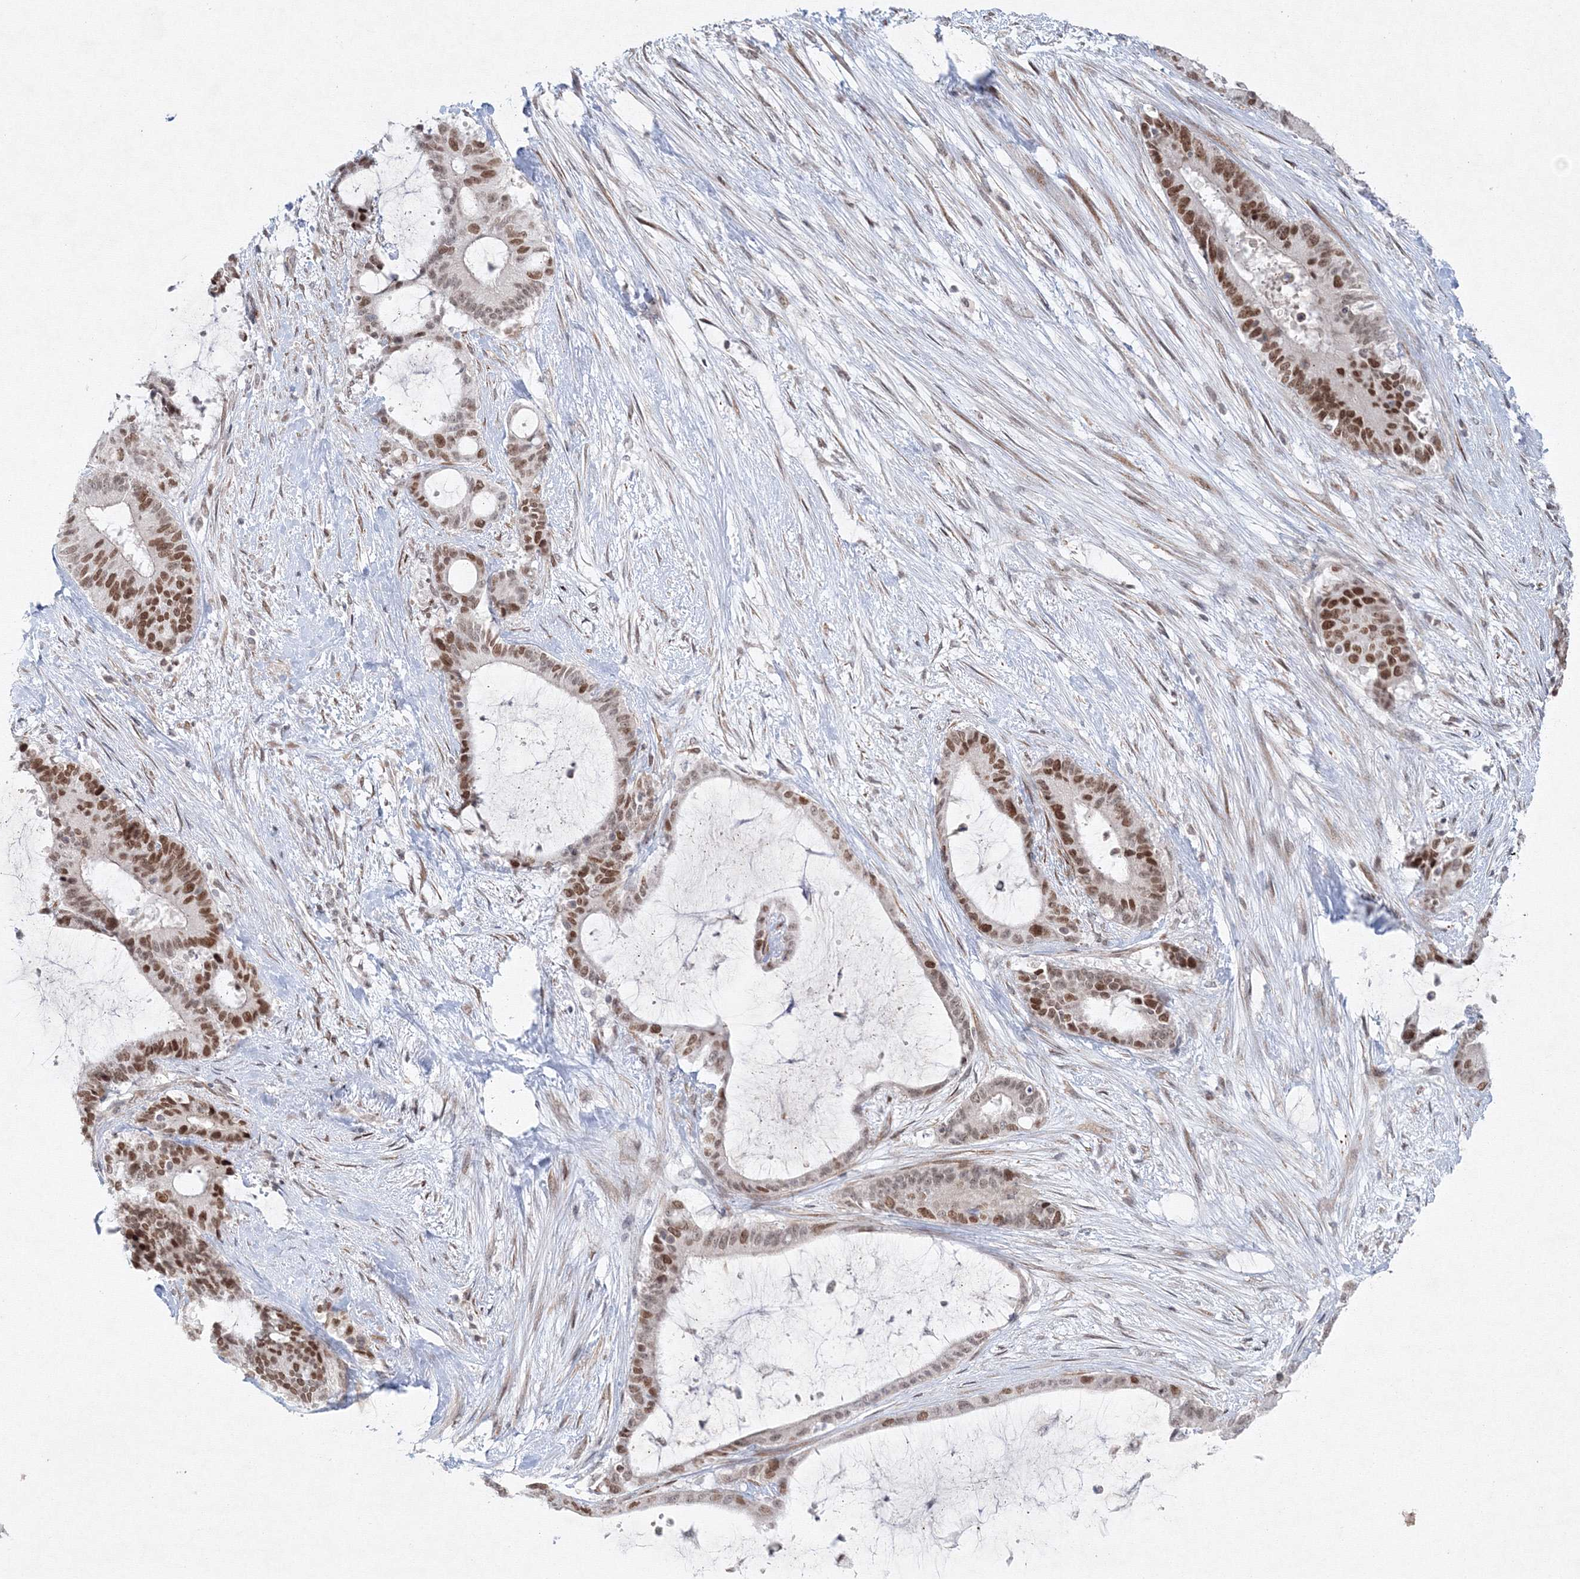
{"staining": {"intensity": "moderate", "quantity": "25%-75%", "location": "nuclear"}, "tissue": "liver cancer", "cell_type": "Tumor cells", "image_type": "cancer", "snomed": [{"axis": "morphology", "description": "Normal tissue, NOS"}, {"axis": "morphology", "description": "Cholangiocarcinoma"}, {"axis": "topography", "description": "Liver"}, {"axis": "topography", "description": "Peripheral nerve tissue"}], "caption": "High-magnification brightfield microscopy of liver cancer stained with DAB (brown) and counterstained with hematoxylin (blue). tumor cells exhibit moderate nuclear expression is appreciated in approximately25%-75% of cells. Nuclei are stained in blue.", "gene": "KIF4A", "patient": {"sex": "female", "age": 73}}